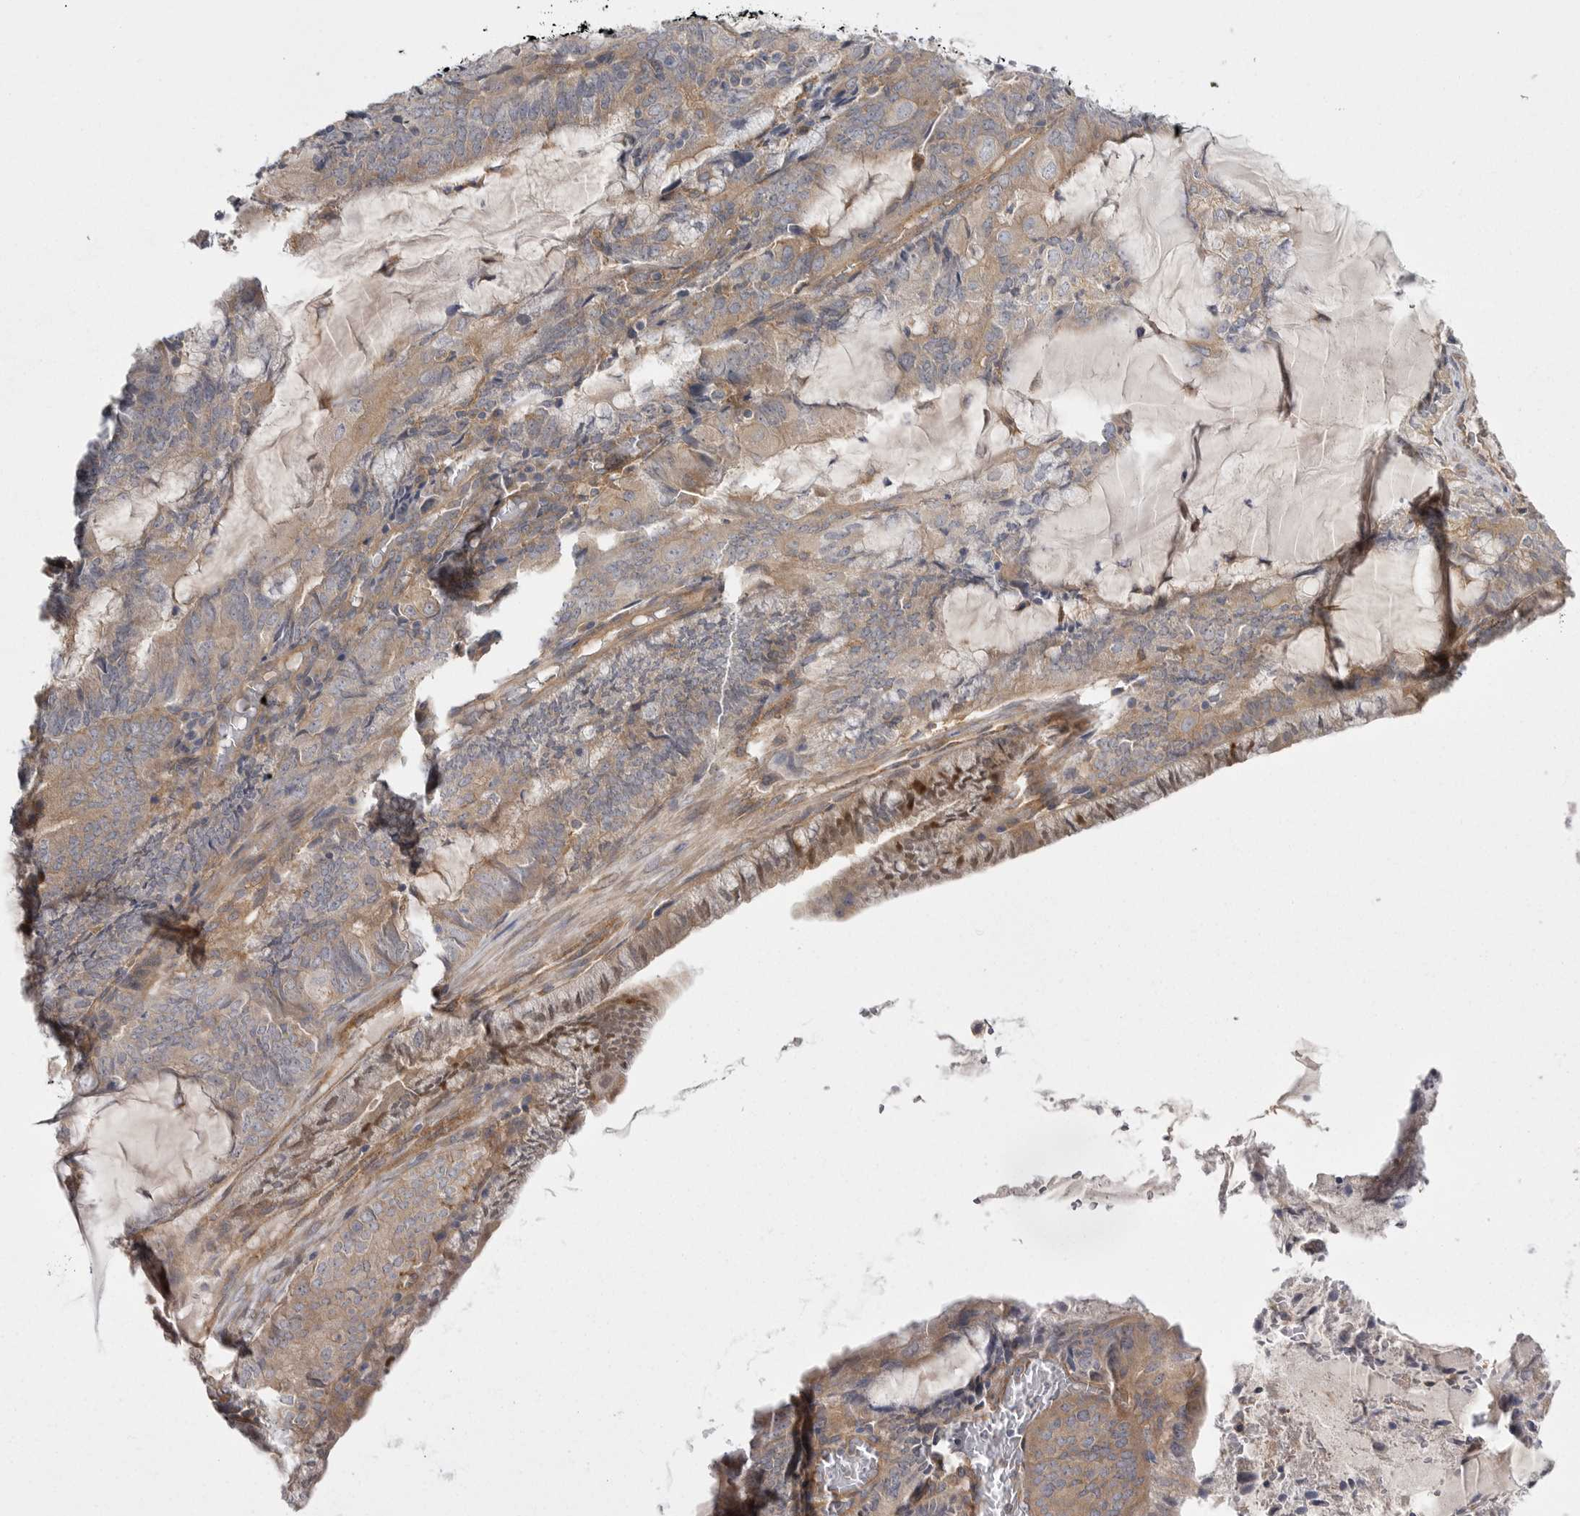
{"staining": {"intensity": "weak", "quantity": "25%-75%", "location": "cytoplasmic/membranous"}, "tissue": "endometrial cancer", "cell_type": "Tumor cells", "image_type": "cancer", "snomed": [{"axis": "morphology", "description": "Adenocarcinoma, NOS"}, {"axis": "topography", "description": "Endometrium"}], "caption": "Tumor cells reveal low levels of weak cytoplasmic/membranous positivity in approximately 25%-75% of cells in adenocarcinoma (endometrial).", "gene": "OSBPL9", "patient": {"sex": "female", "age": 81}}